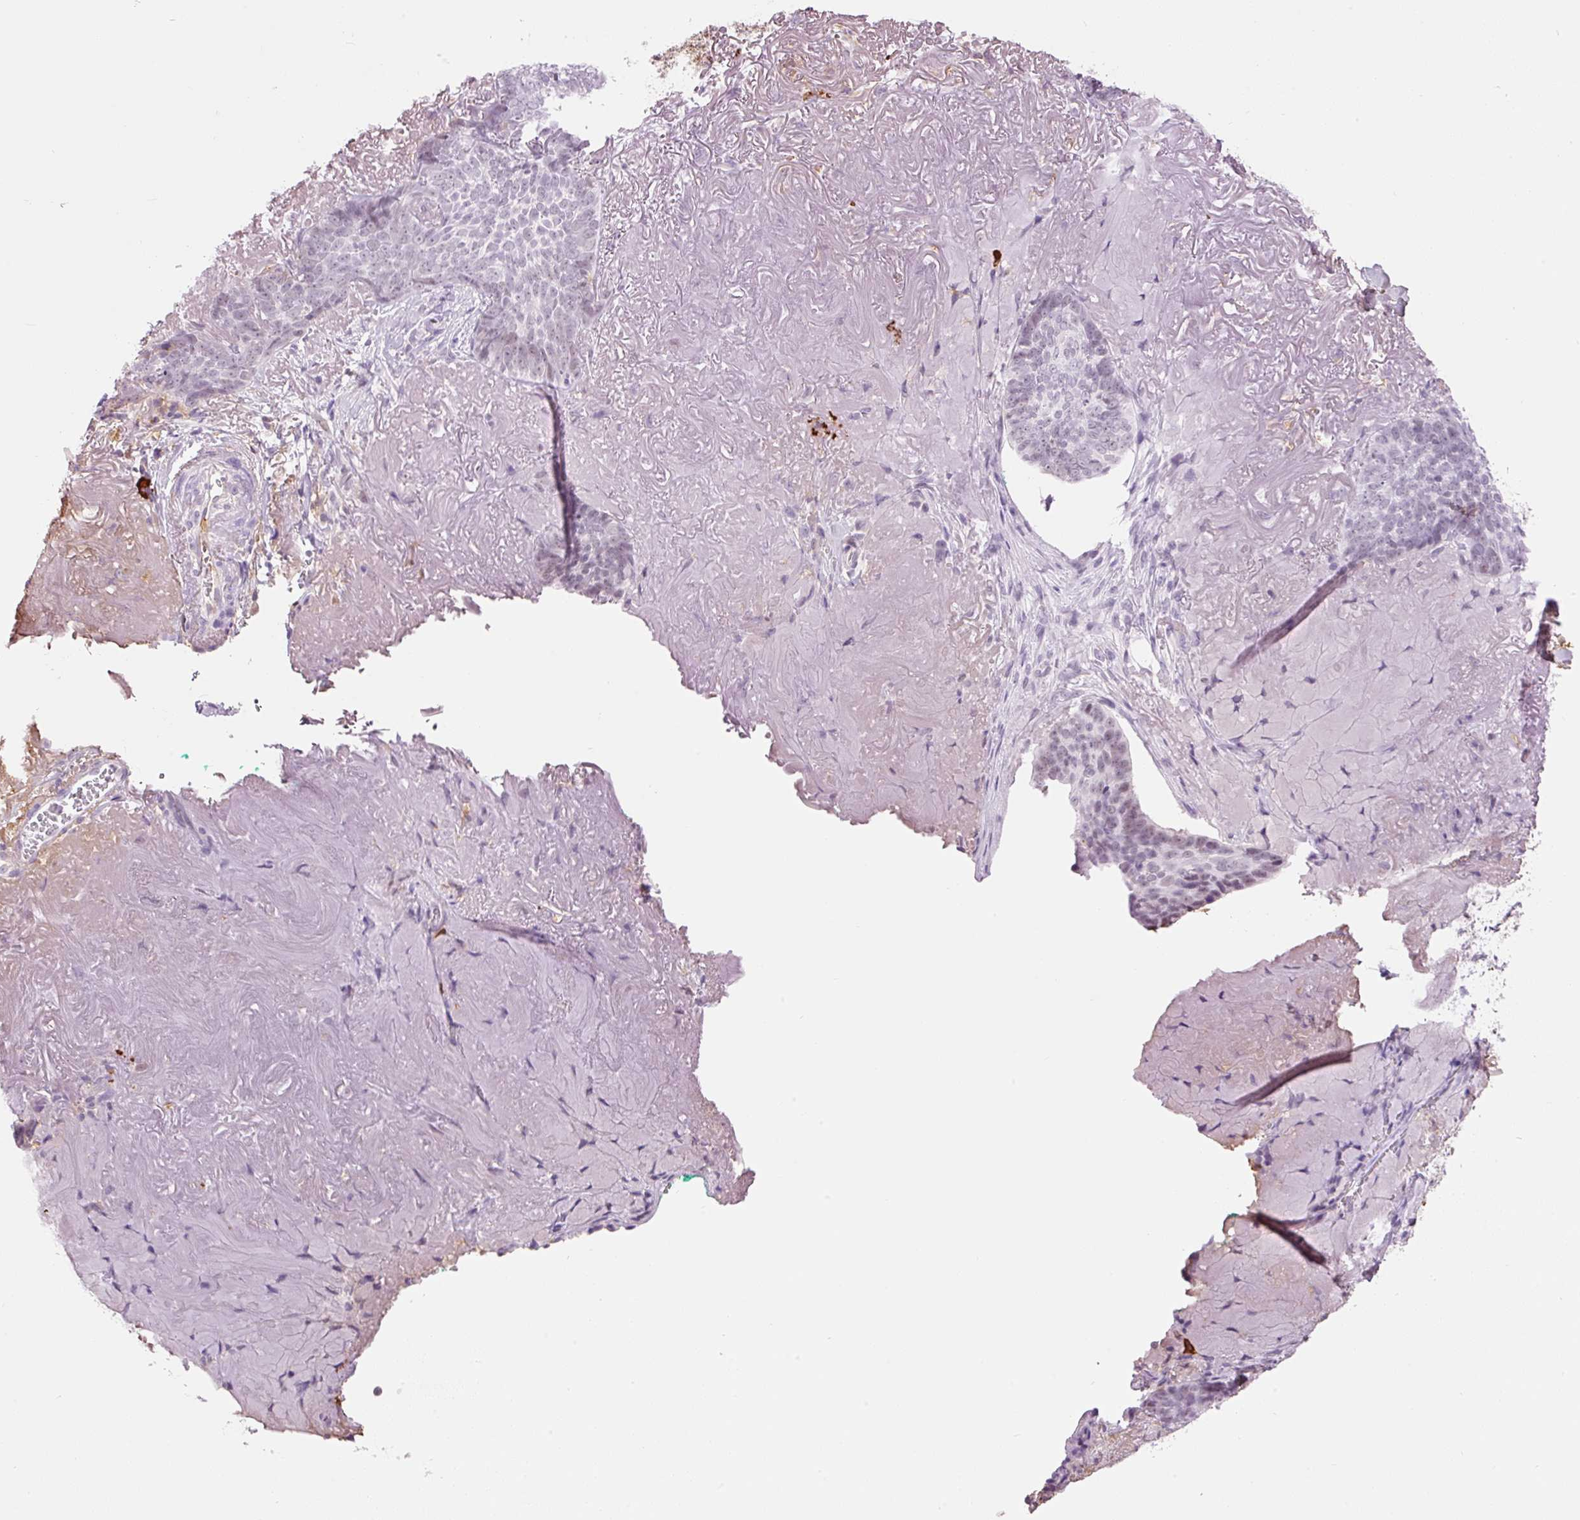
{"staining": {"intensity": "weak", "quantity": "<25%", "location": "nuclear"}, "tissue": "skin cancer", "cell_type": "Tumor cells", "image_type": "cancer", "snomed": [{"axis": "morphology", "description": "Basal cell carcinoma"}, {"axis": "topography", "description": "Skin"}, {"axis": "topography", "description": "Skin of face"}], "caption": "Skin cancer (basal cell carcinoma) stained for a protein using IHC reveals no staining tumor cells.", "gene": "PRPF38B", "patient": {"sex": "female", "age": 95}}